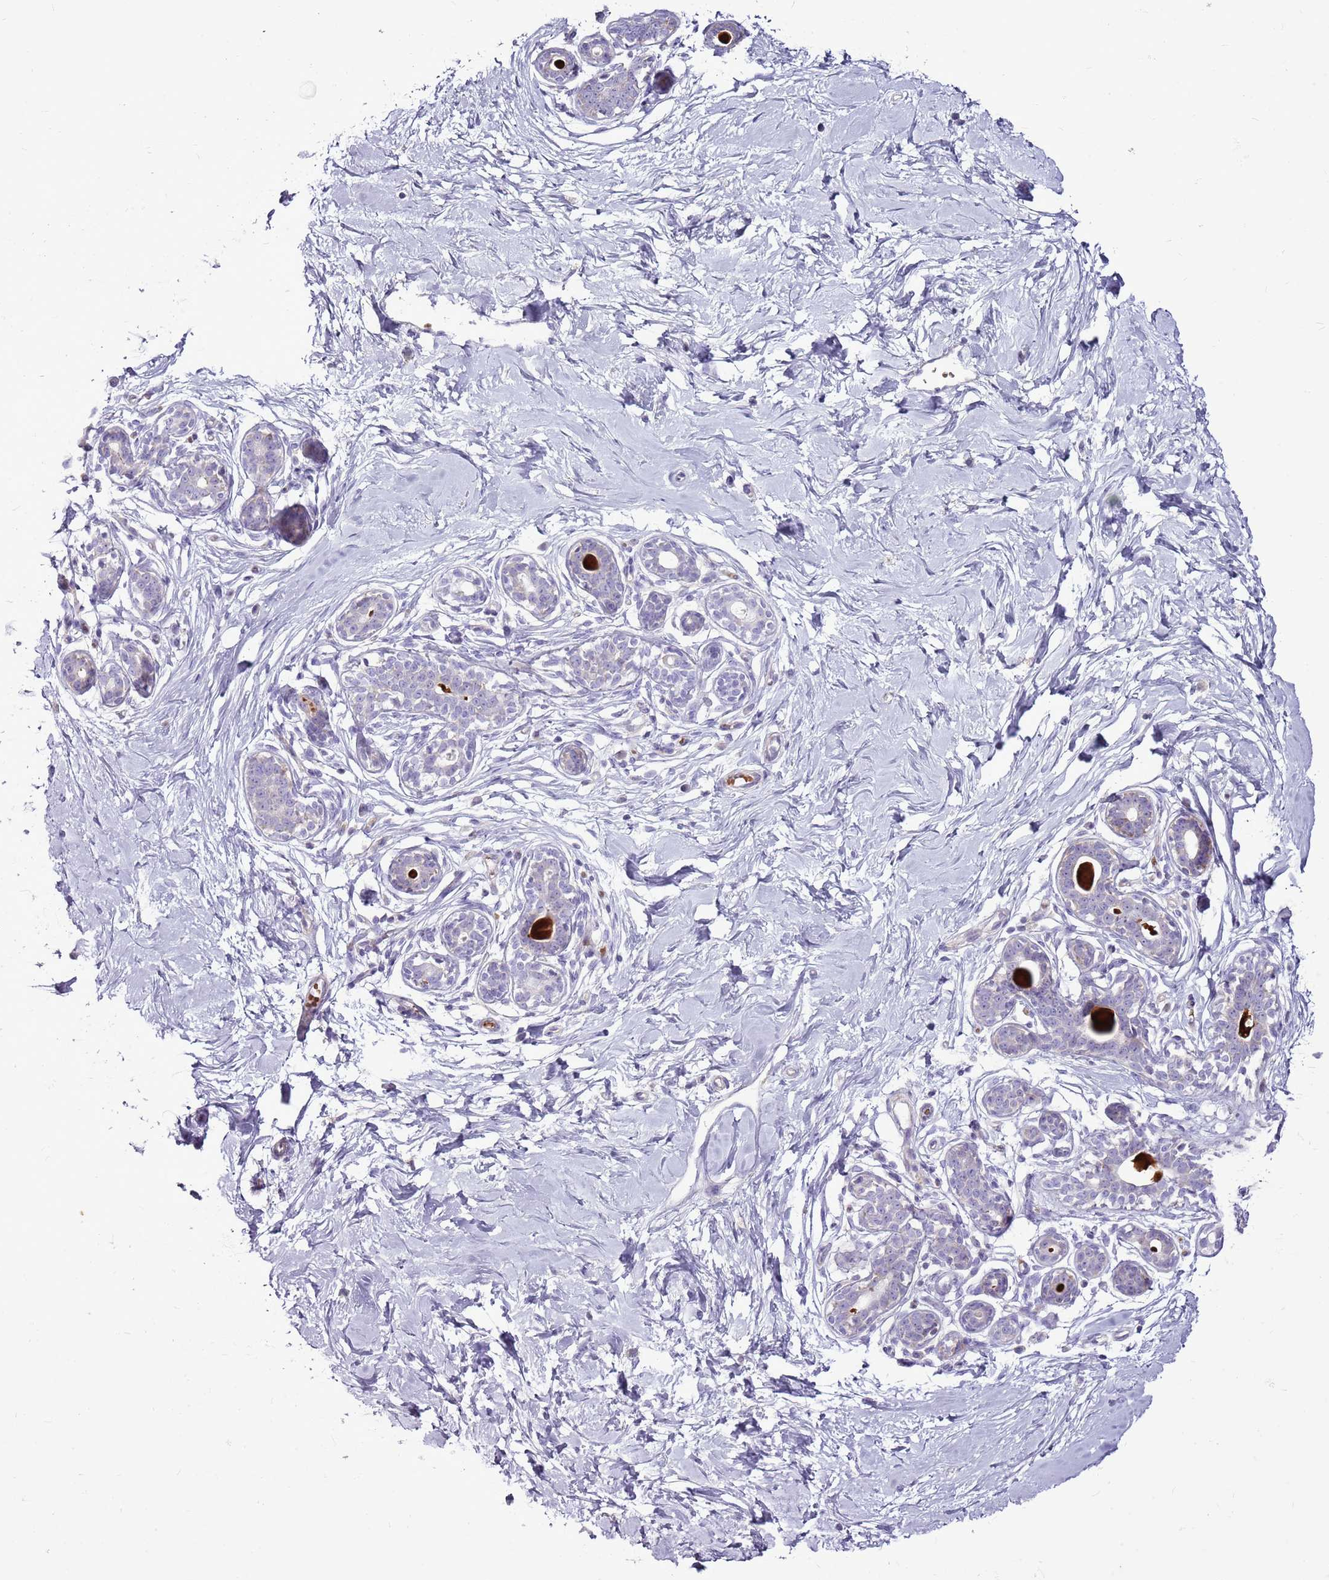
{"staining": {"intensity": "negative", "quantity": "none", "location": "none"}, "tissue": "breast", "cell_type": "Adipocytes", "image_type": "normal", "snomed": [{"axis": "morphology", "description": "Normal tissue, NOS"}, {"axis": "morphology", "description": "Adenoma, NOS"}, {"axis": "topography", "description": "Breast"}], "caption": "High power microscopy micrograph of an immunohistochemistry histopathology image of normal breast, revealing no significant expression in adipocytes. (Stains: DAB immunohistochemistry (IHC) with hematoxylin counter stain, Microscopy: brightfield microscopy at high magnification).", "gene": "CHAC2", "patient": {"sex": "female", "age": 23}}